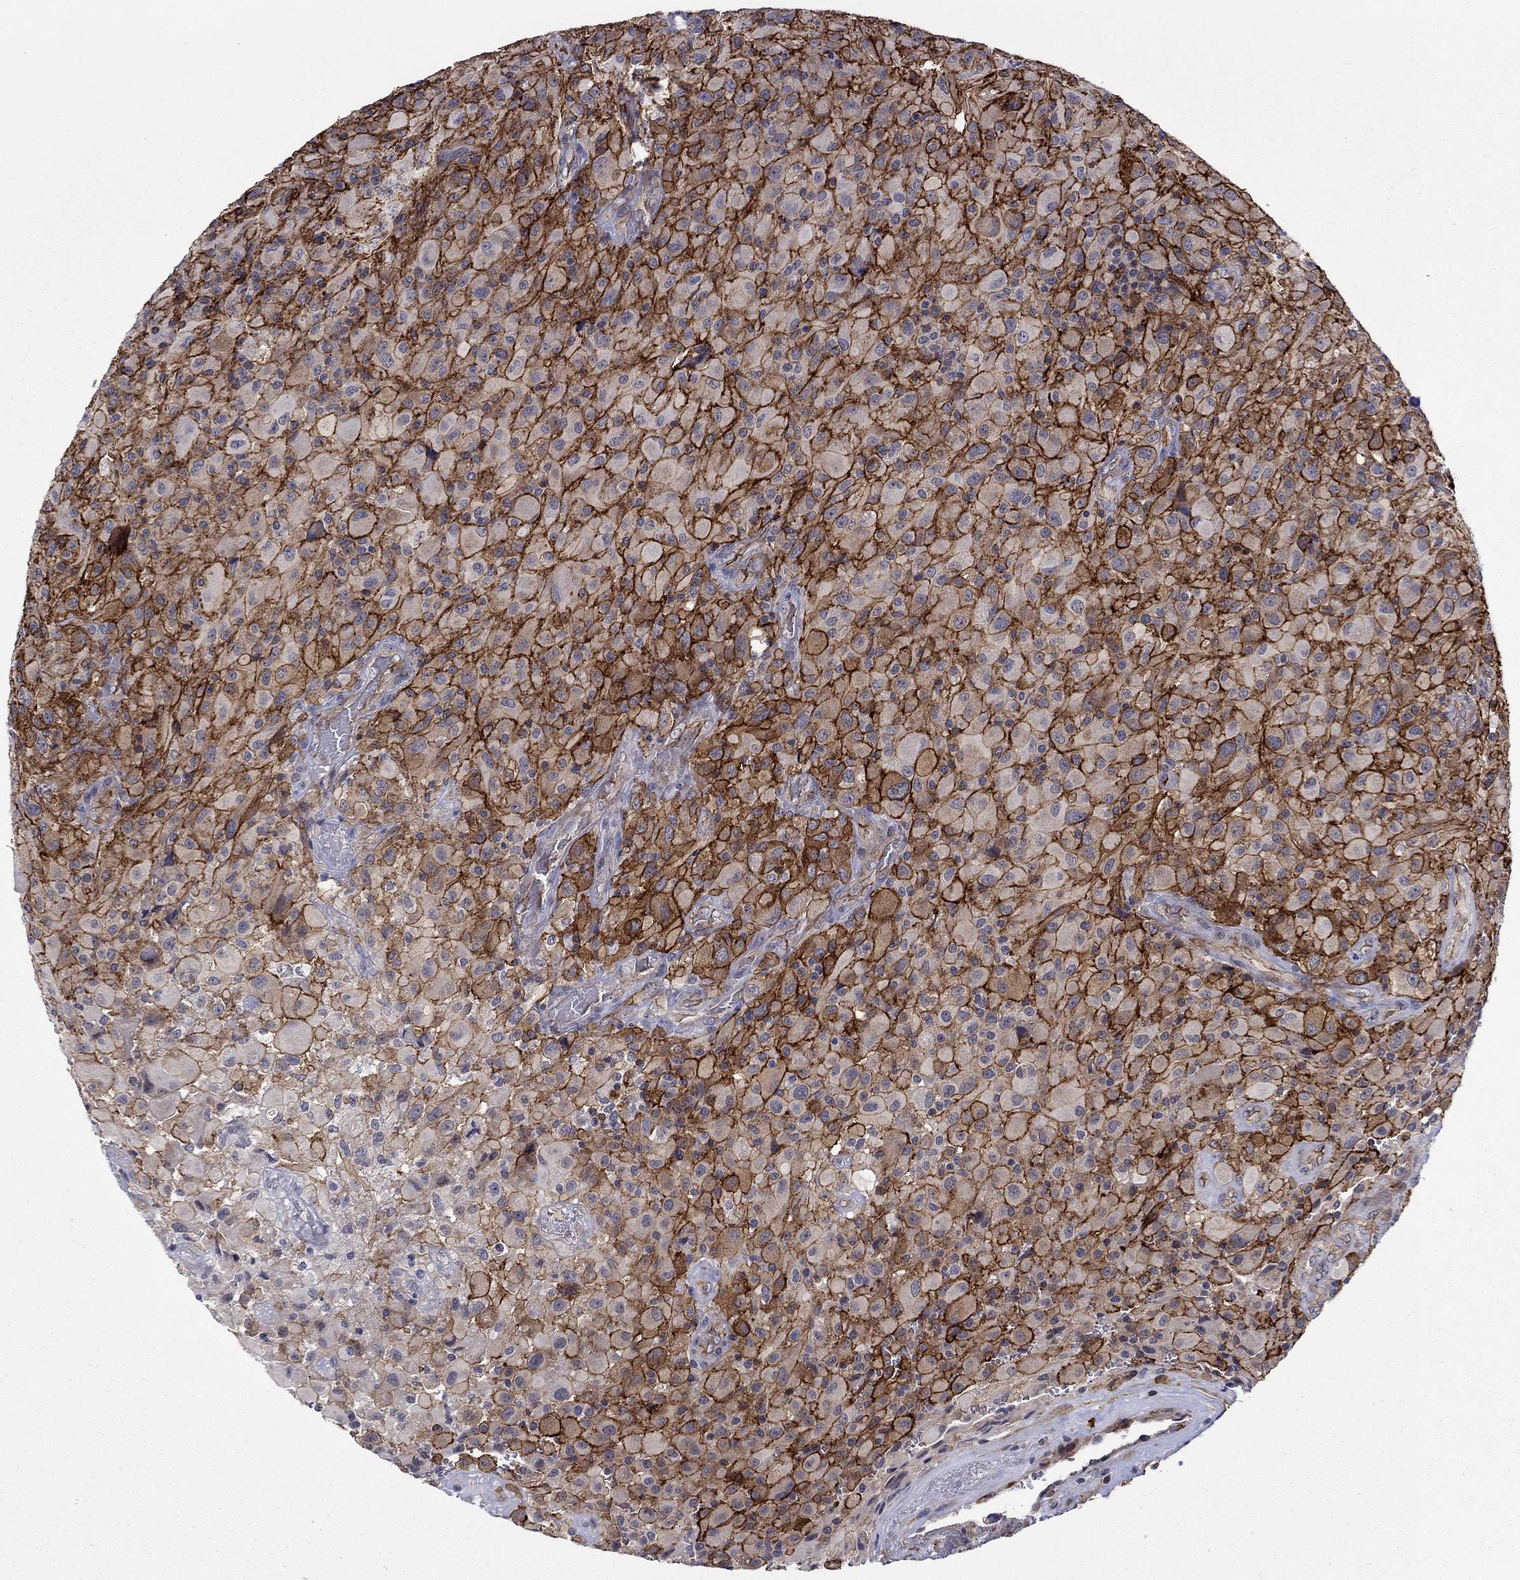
{"staining": {"intensity": "strong", "quantity": ">75%", "location": "cytoplasmic/membranous"}, "tissue": "glioma", "cell_type": "Tumor cells", "image_type": "cancer", "snomed": [{"axis": "morphology", "description": "Glioma, malignant, High grade"}, {"axis": "topography", "description": "Cerebral cortex"}], "caption": "Brown immunohistochemical staining in human malignant glioma (high-grade) exhibits strong cytoplasmic/membranous expression in approximately >75% of tumor cells.", "gene": "LMO7", "patient": {"sex": "male", "age": 35}}